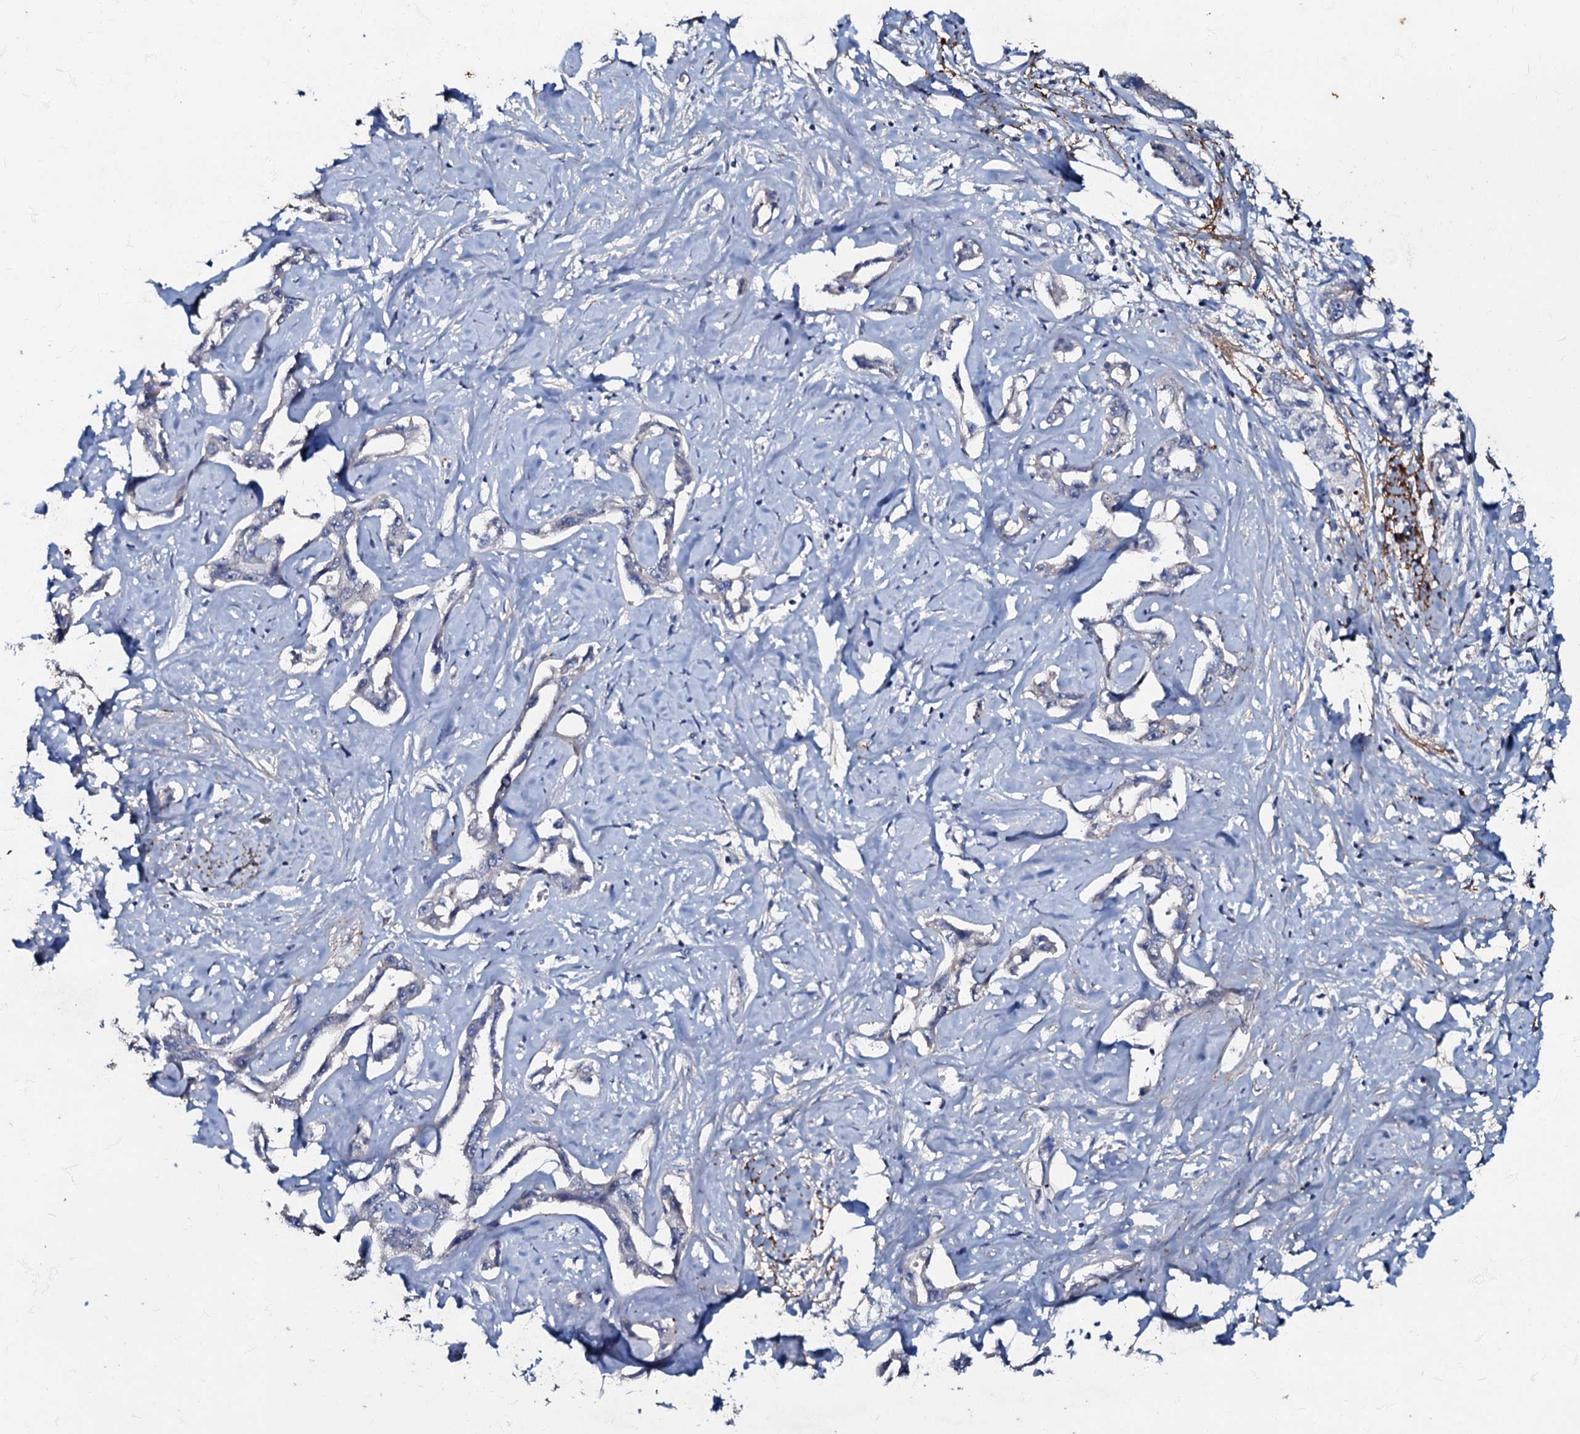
{"staining": {"intensity": "negative", "quantity": "none", "location": "none"}, "tissue": "liver cancer", "cell_type": "Tumor cells", "image_type": "cancer", "snomed": [{"axis": "morphology", "description": "Cholangiocarcinoma"}, {"axis": "topography", "description": "Liver"}], "caption": "Tumor cells are negative for protein expression in human liver cholangiocarcinoma. (DAB immunohistochemistry (IHC) visualized using brightfield microscopy, high magnification).", "gene": "MANSC4", "patient": {"sex": "male", "age": 59}}